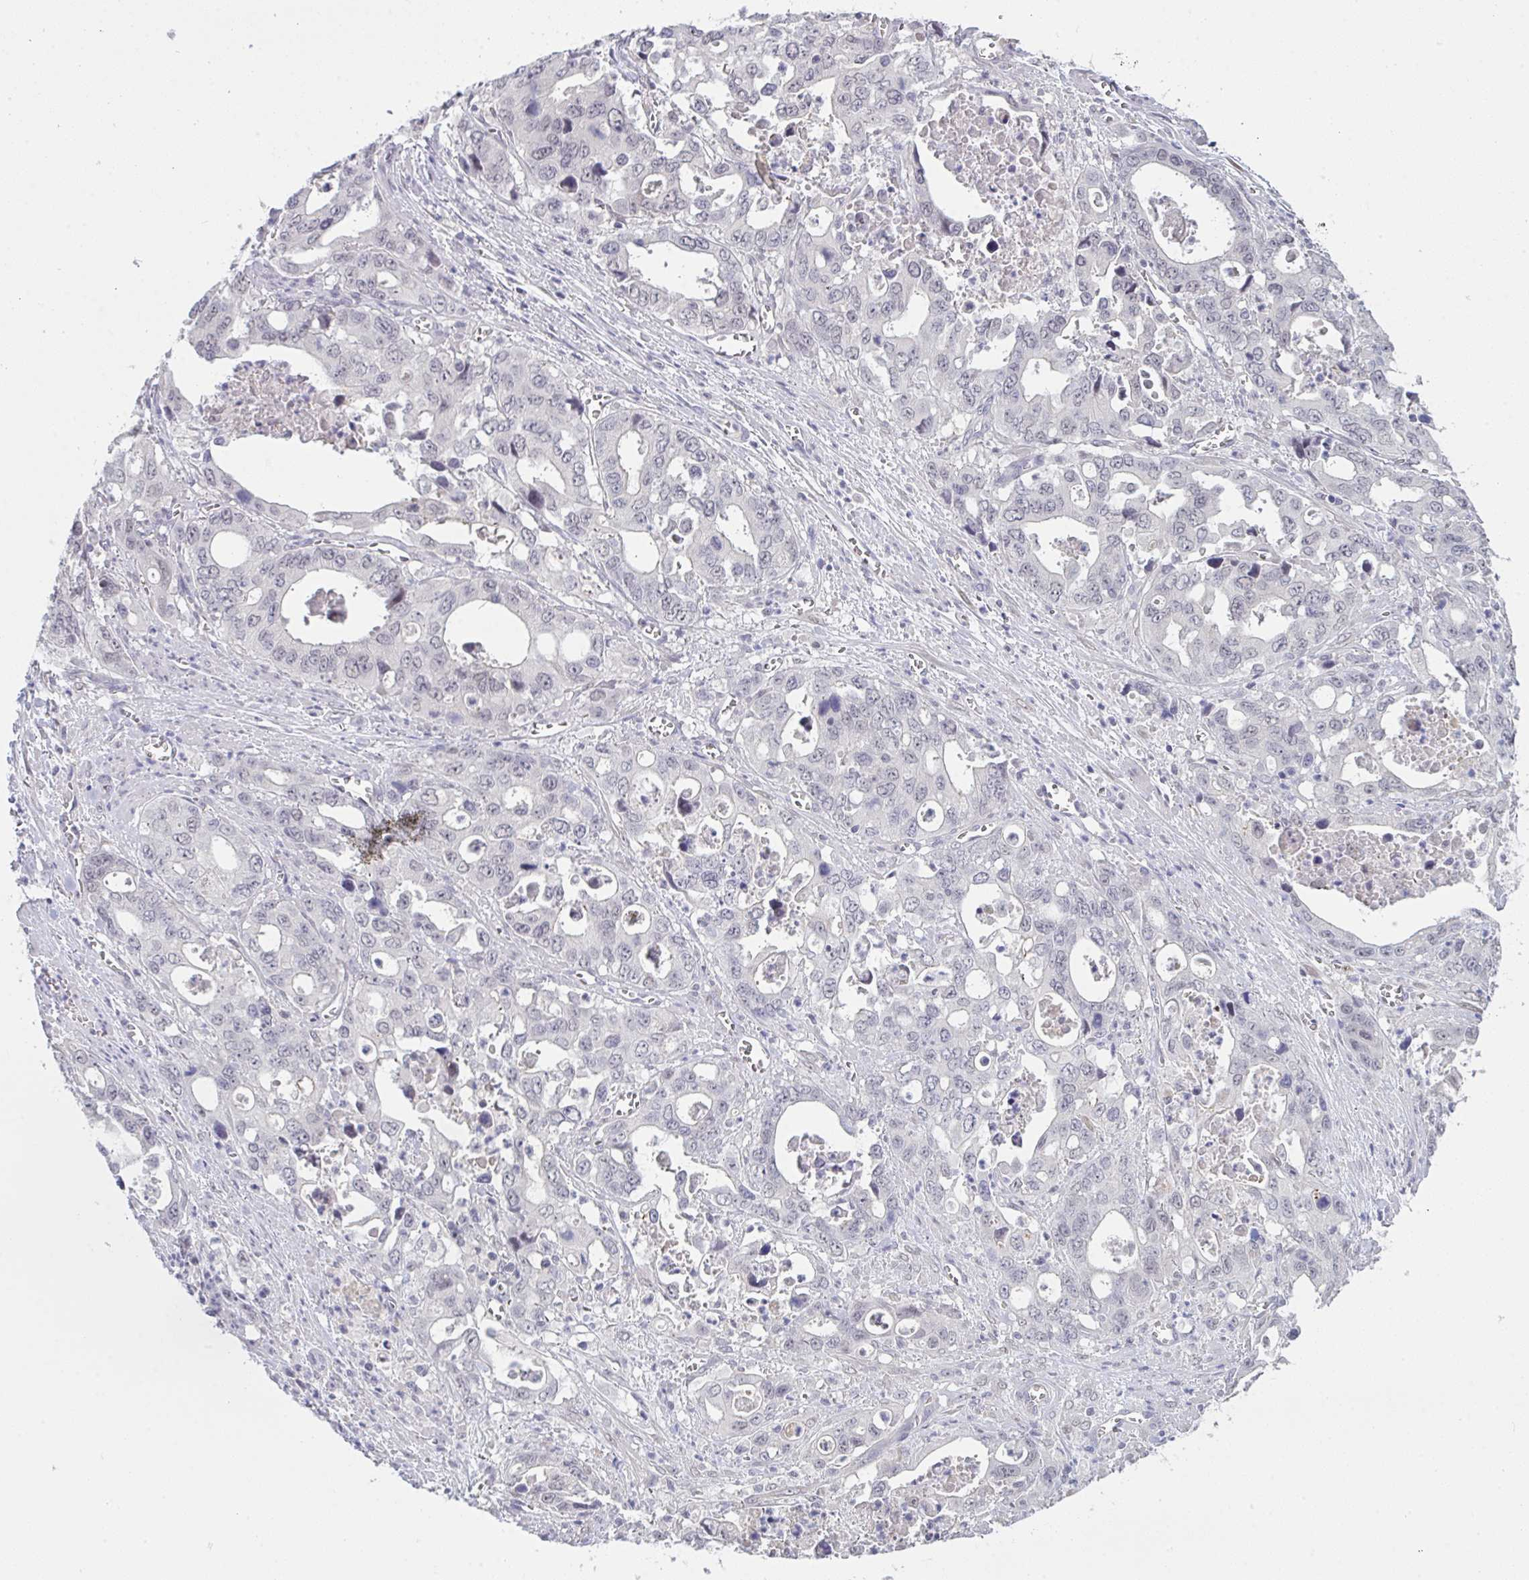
{"staining": {"intensity": "negative", "quantity": "none", "location": "none"}, "tissue": "stomach cancer", "cell_type": "Tumor cells", "image_type": "cancer", "snomed": [{"axis": "morphology", "description": "Adenocarcinoma, NOS"}, {"axis": "topography", "description": "Stomach, upper"}], "caption": "Immunohistochemistry histopathology image of stomach adenocarcinoma stained for a protein (brown), which reveals no expression in tumor cells.", "gene": "ZNF784", "patient": {"sex": "male", "age": 74}}